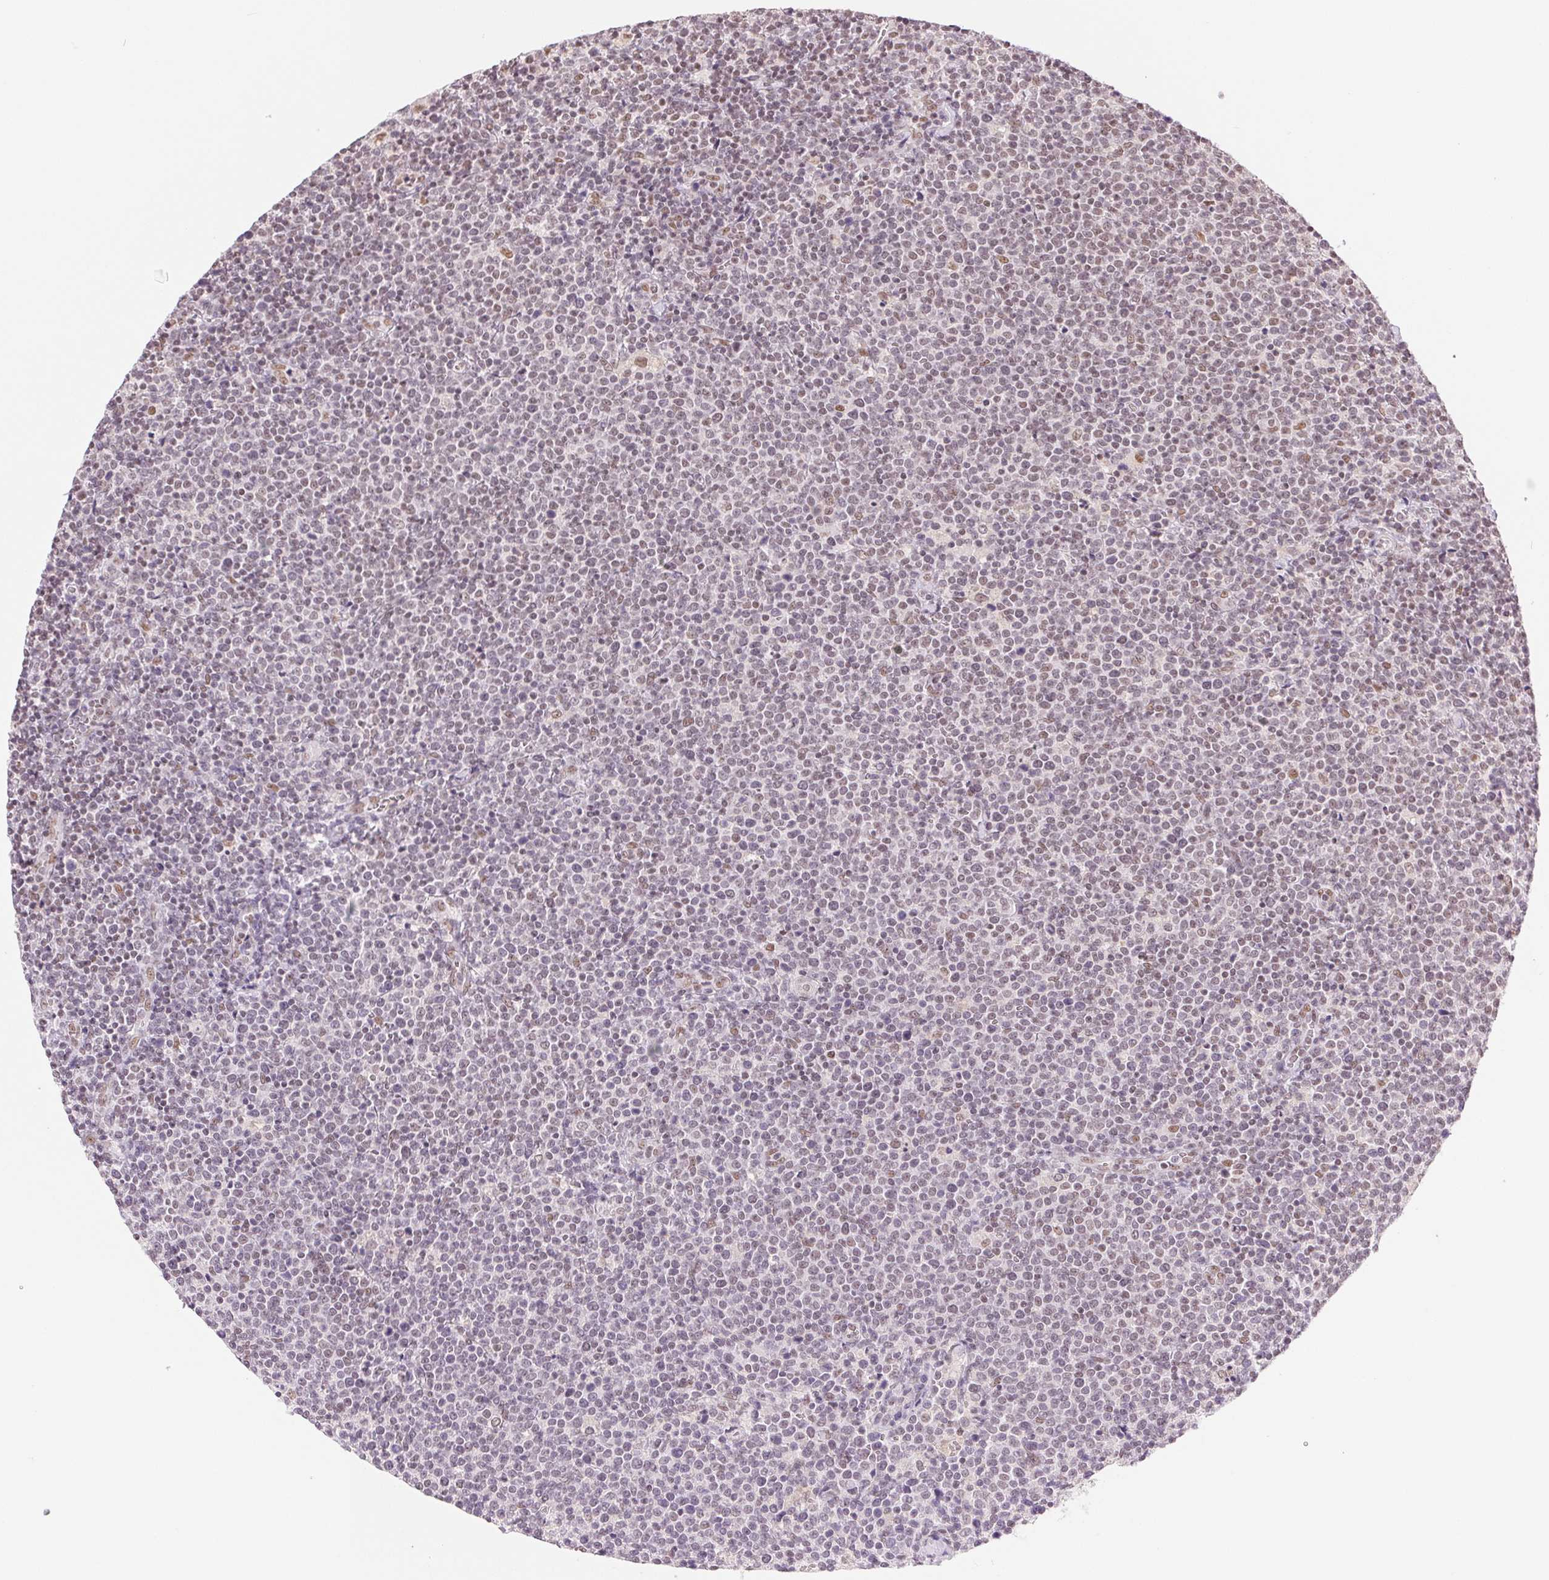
{"staining": {"intensity": "weak", "quantity": "<25%", "location": "nuclear"}, "tissue": "lymphoma", "cell_type": "Tumor cells", "image_type": "cancer", "snomed": [{"axis": "morphology", "description": "Malignant lymphoma, non-Hodgkin's type, High grade"}, {"axis": "topography", "description": "Lymph node"}], "caption": "IHC photomicrograph of lymphoma stained for a protein (brown), which exhibits no staining in tumor cells.", "gene": "RPRD1B", "patient": {"sex": "male", "age": 61}}